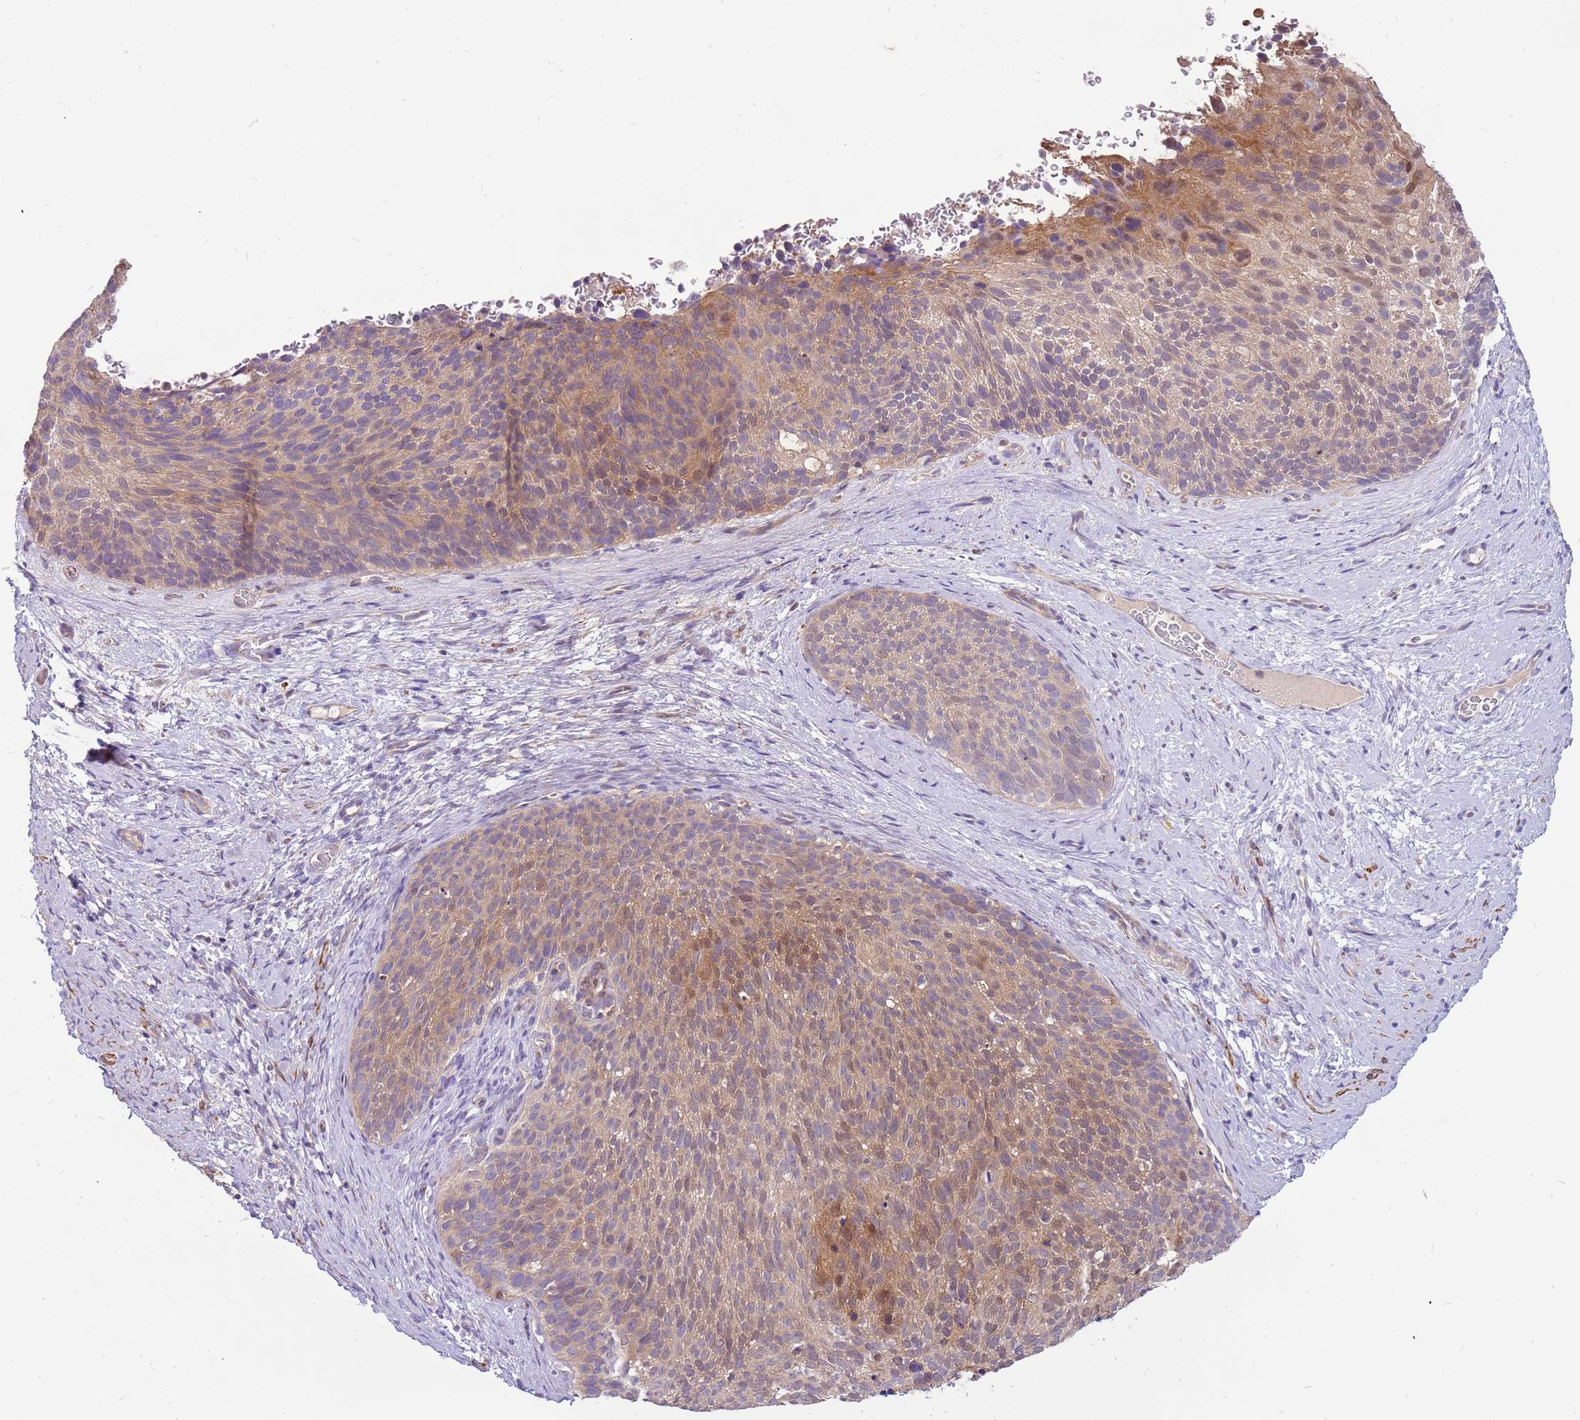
{"staining": {"intensity": "weak", "quantity": "25%-75%", "location": "cytoplasmic/membranous"}, "tissue": "cervical cancer", "cell_type": "Tumor cells", "image_type": "cancer", "snomed": [{"axis": "morphology", "description": "Squamous cell carcinoma, NOS"}, {"axis": "topography", "description": "Cervix"}], "caption": "A brown stain labels weak cytoplasmic/membranous staining of a protein in human squamous cell carcinoma (cervical) tumor cells.", "gene": "MVD", "patient": {"sex": "female", "age": 80}}